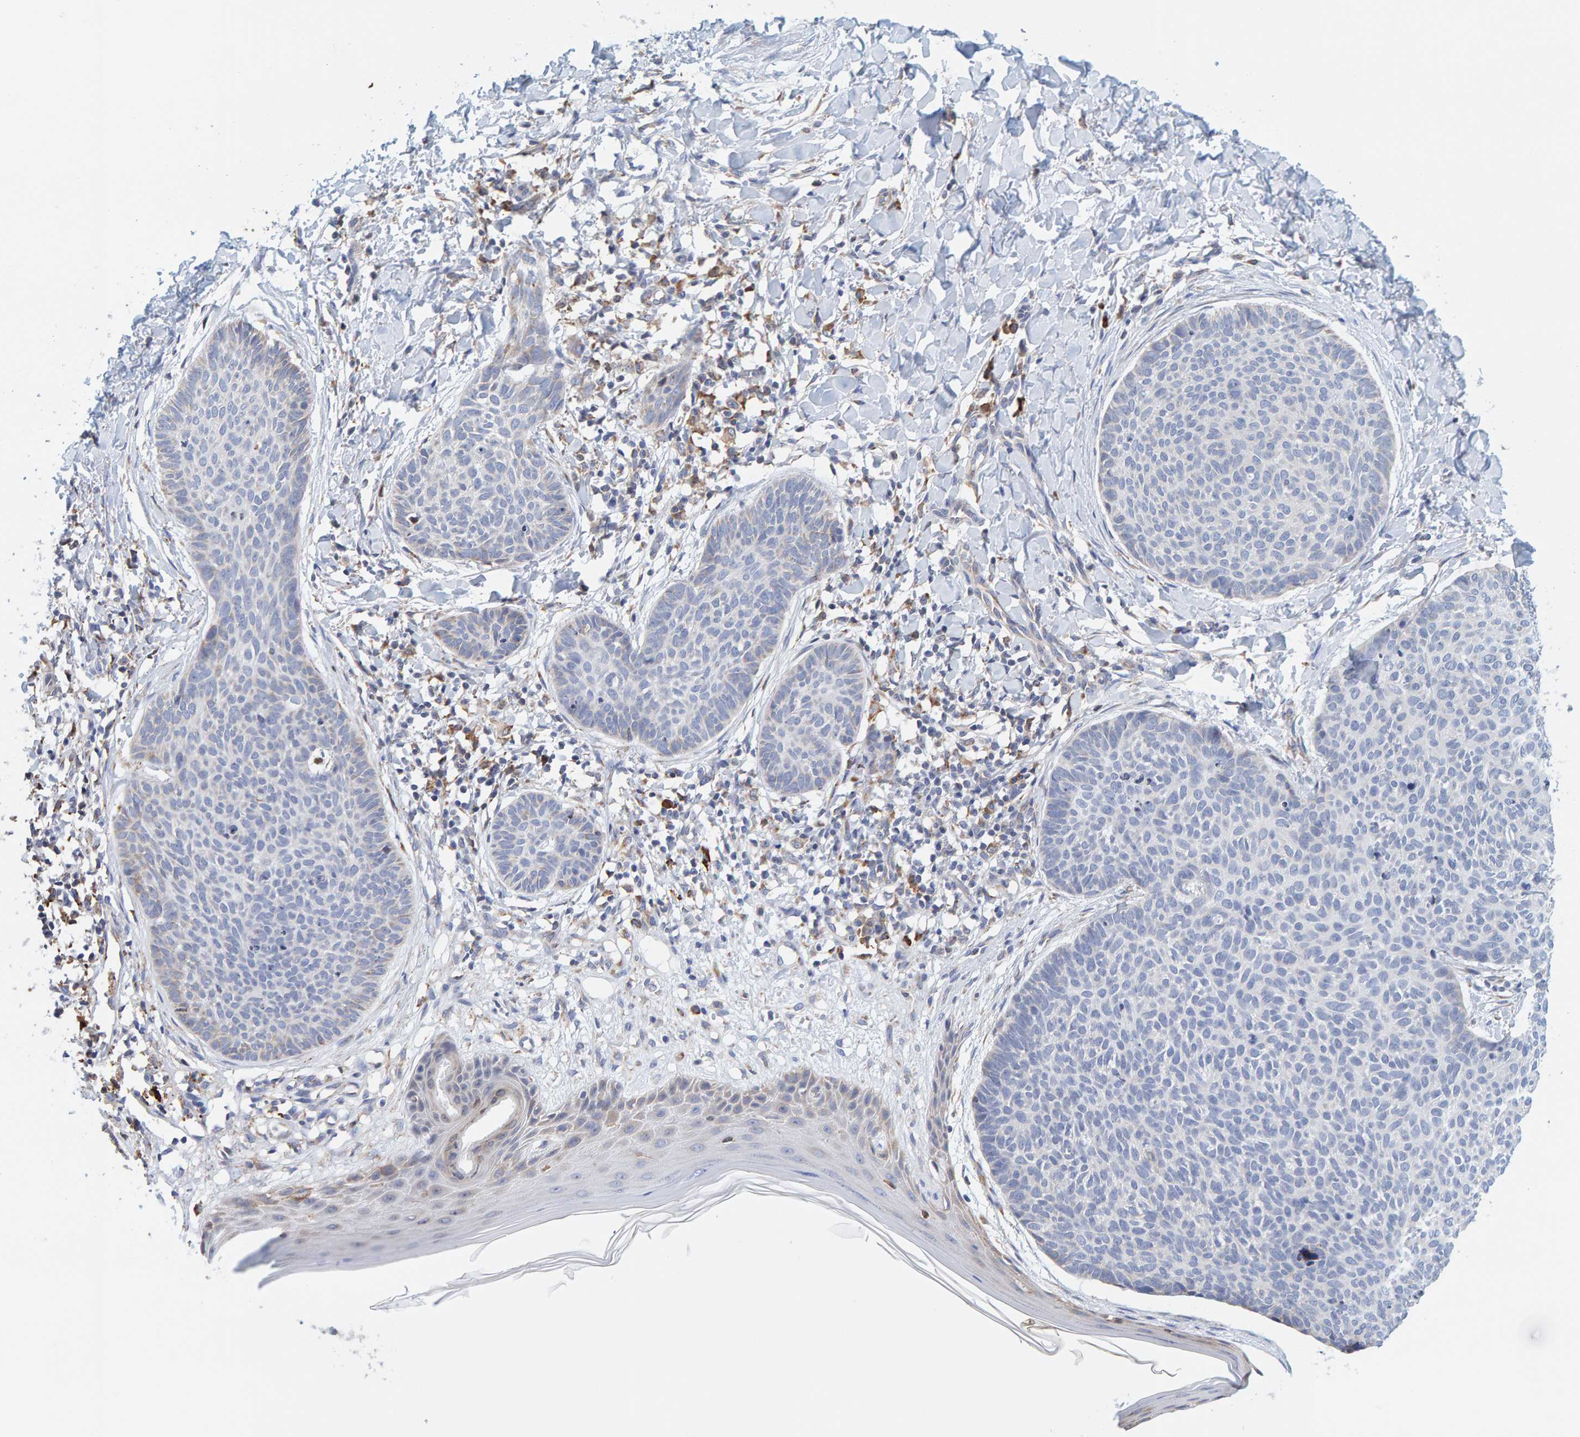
{"staining": {"intensity": "negative", "quantity": "none", "location": "none"}, "tissue": "skin cancer", "cell_type": "Tumor cells", "image_type": "cancer", "snomed": [{"axis": "morphology", "description": "Normal tissue, NOS"}, {"axis": "morphology", "description": "Basal cell carcinoma"}, {"axis": "topography", "description": "Skin"}], "caption": "Immunohistochemistry of skin cancer (basal cell carcinoma) shows no staining in tumor cells.", "gene": "SGPL1", "patient": {"sex": "male", "age": 50}}